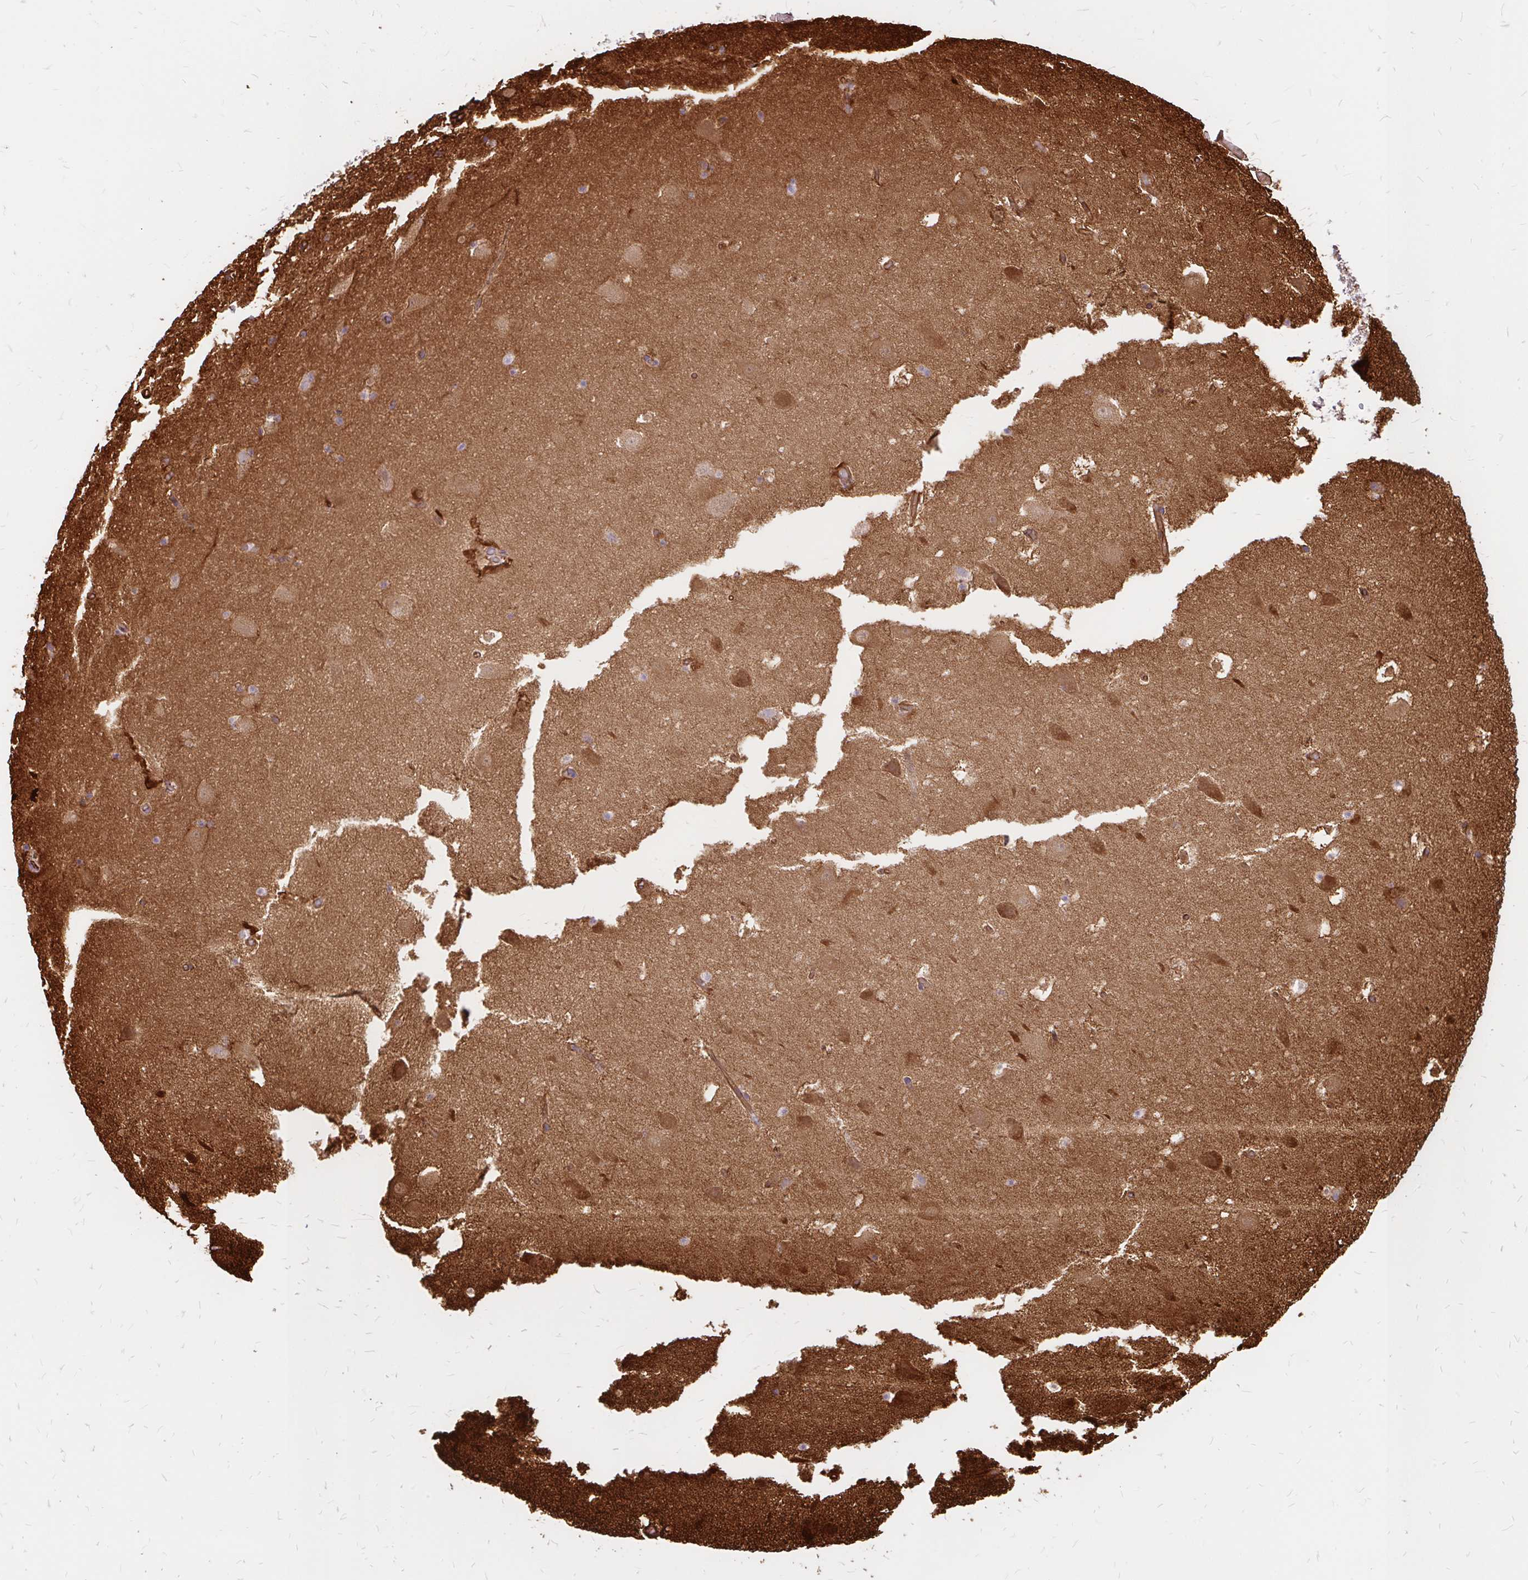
{"staining": {"intensity": "moderate", "quantity": "<25%", "location": "cytoplasmic/membranous,nuclear"}, "tissue": "hippocampus", "cell_type": "Glial cells", "image_type": "normal", "snomed": [{"axis": "morphology", "description": "Normal tissue, NOS"}, {"axis": "topography", "description": "Hippocampus"}], "caption": "This histopathology image demonstrates immunohistochemistry (IHC) staining of benign hippocampus, with low moderate cytoplasmic/membranous,nuclear staining in about <25% of glial cells.", "gene": "MAP1LC3B2", "patient": {"sex": "female", "age": 42}}